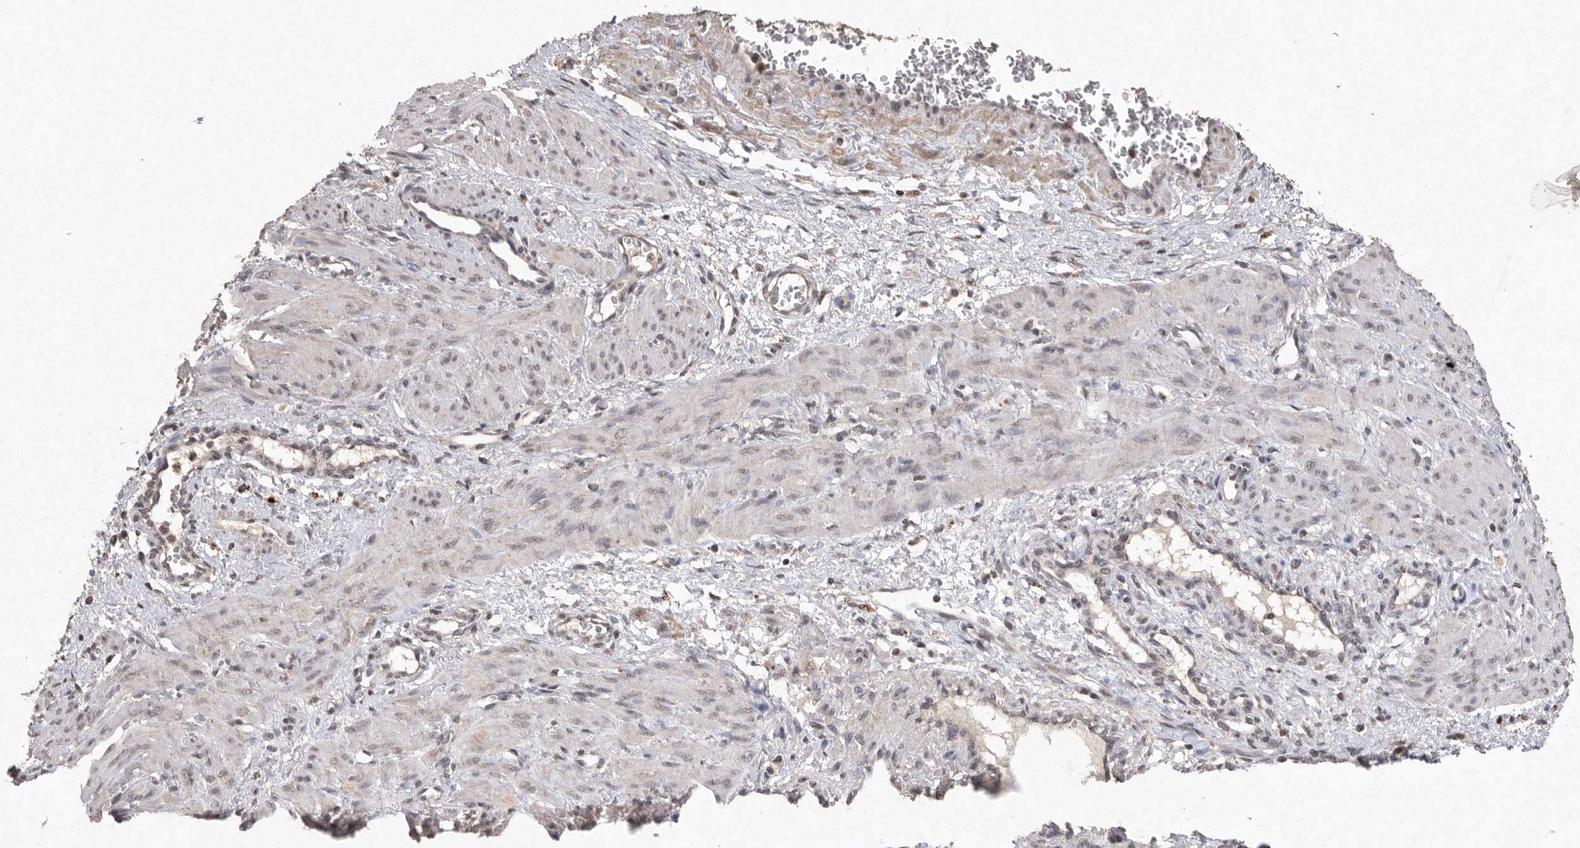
{"staining": {"intensity": "negative", "quantity": "none", "location": "none"}, "tissue": "smooth muscle", "cell_type": "Smooth muscle cells", "image_type": "normal", "snomed": [{"axis": "morphology", "description": "Normal tissue, NOS"}, {"axis": "topography", "description": "Endometrium"}], "caption": "DAB immunohistochemical staining of normal human smooth muscle displays no significant expression in smooth muscle cells. (DAB immunohistochemistry (IHC), high magnification).", "gene": "APLNR", "patient": {"sex": "female", "age": 33}}